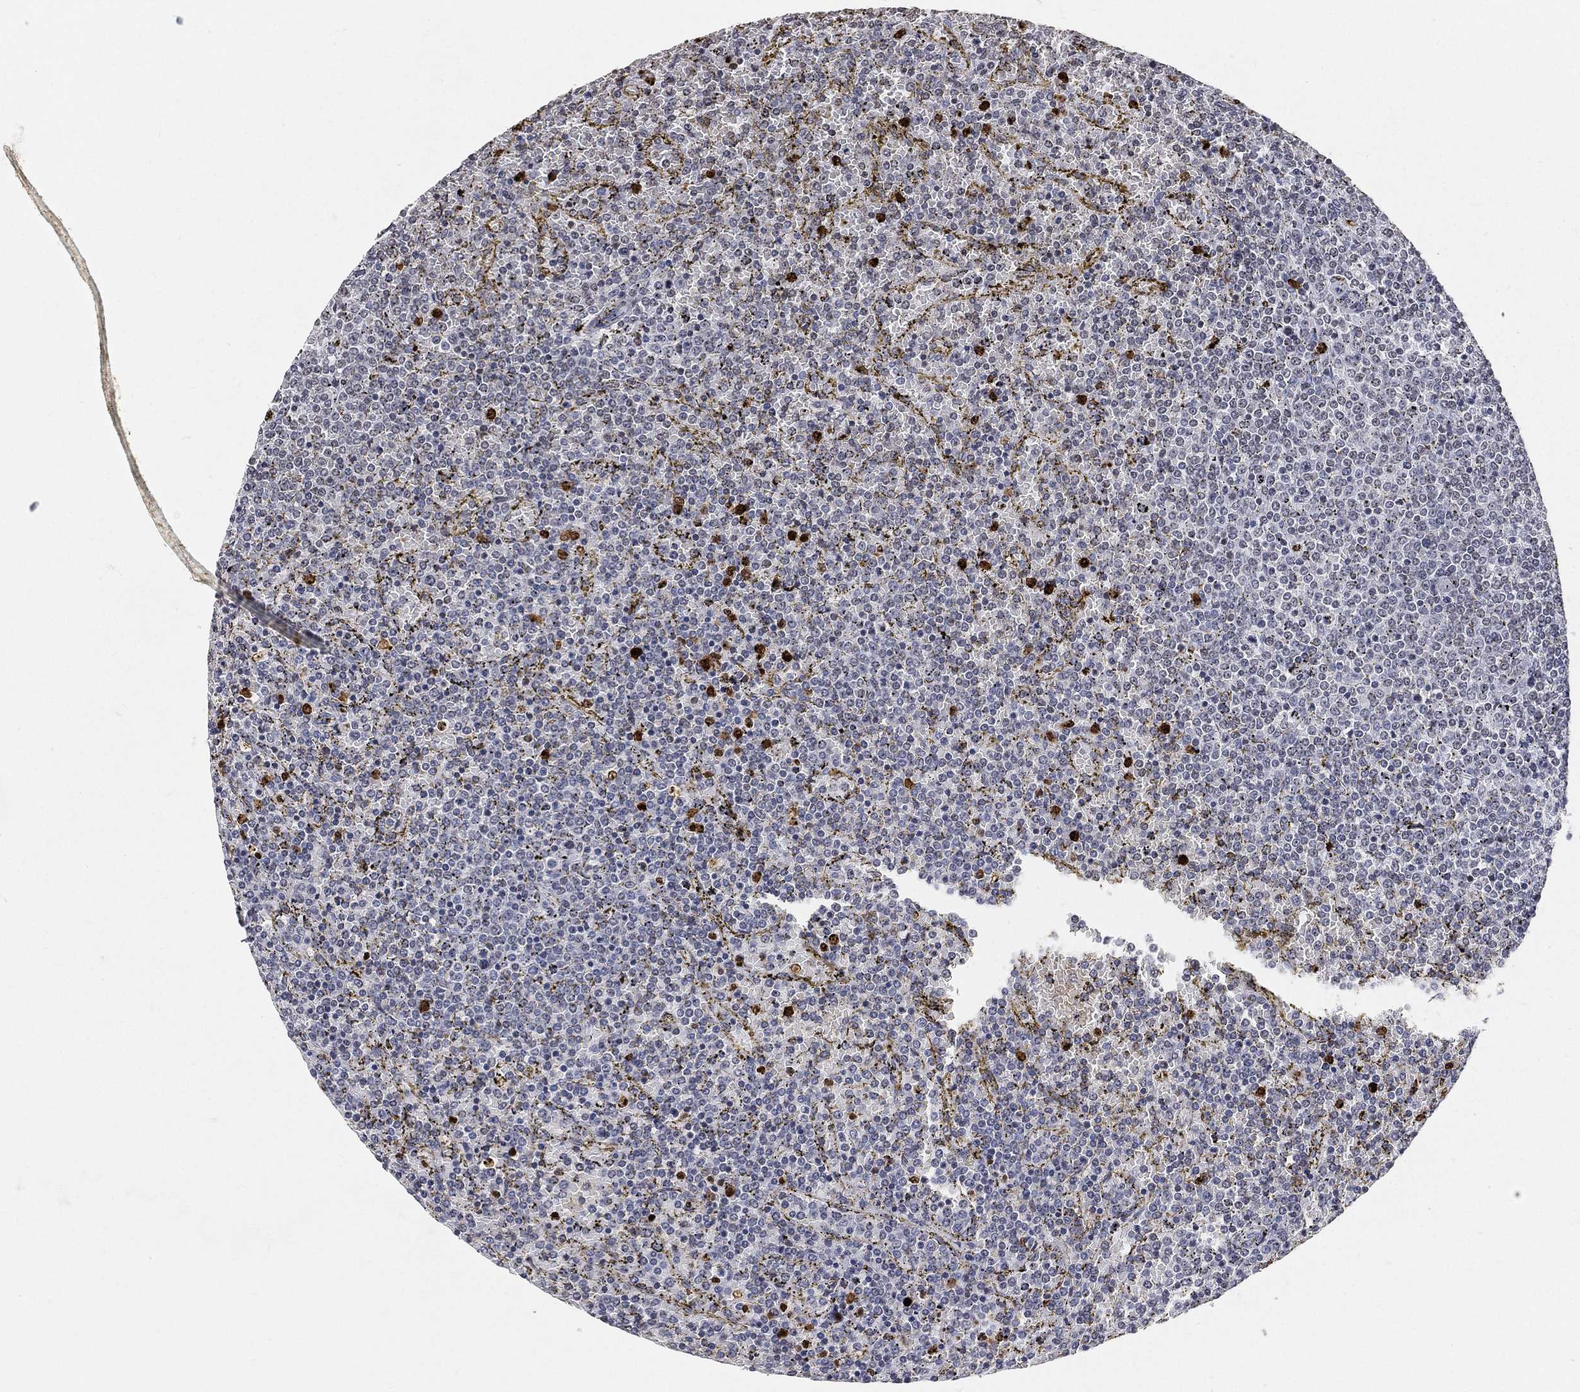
{"staining": {"intensity": "negative", "quantity": "none", "location": "none"}, "tissue": "lymphoma", "cell_type": "Tumor cells", "image_type": "cancer", "snomed": [{"axis": "morphology", "description": "Malignant lymphoma, non-Hodgkin's type, Low grade"}, {"axis": "topography", "description": "Spleen"}], "caption": "Immunohistochemistry histopathology image of human lymphoma stained for a protein (brown), which demonstrates no expression in tumor cells.", "gene": "ARG1", "patient": {"sex": "female", "age": 77}}